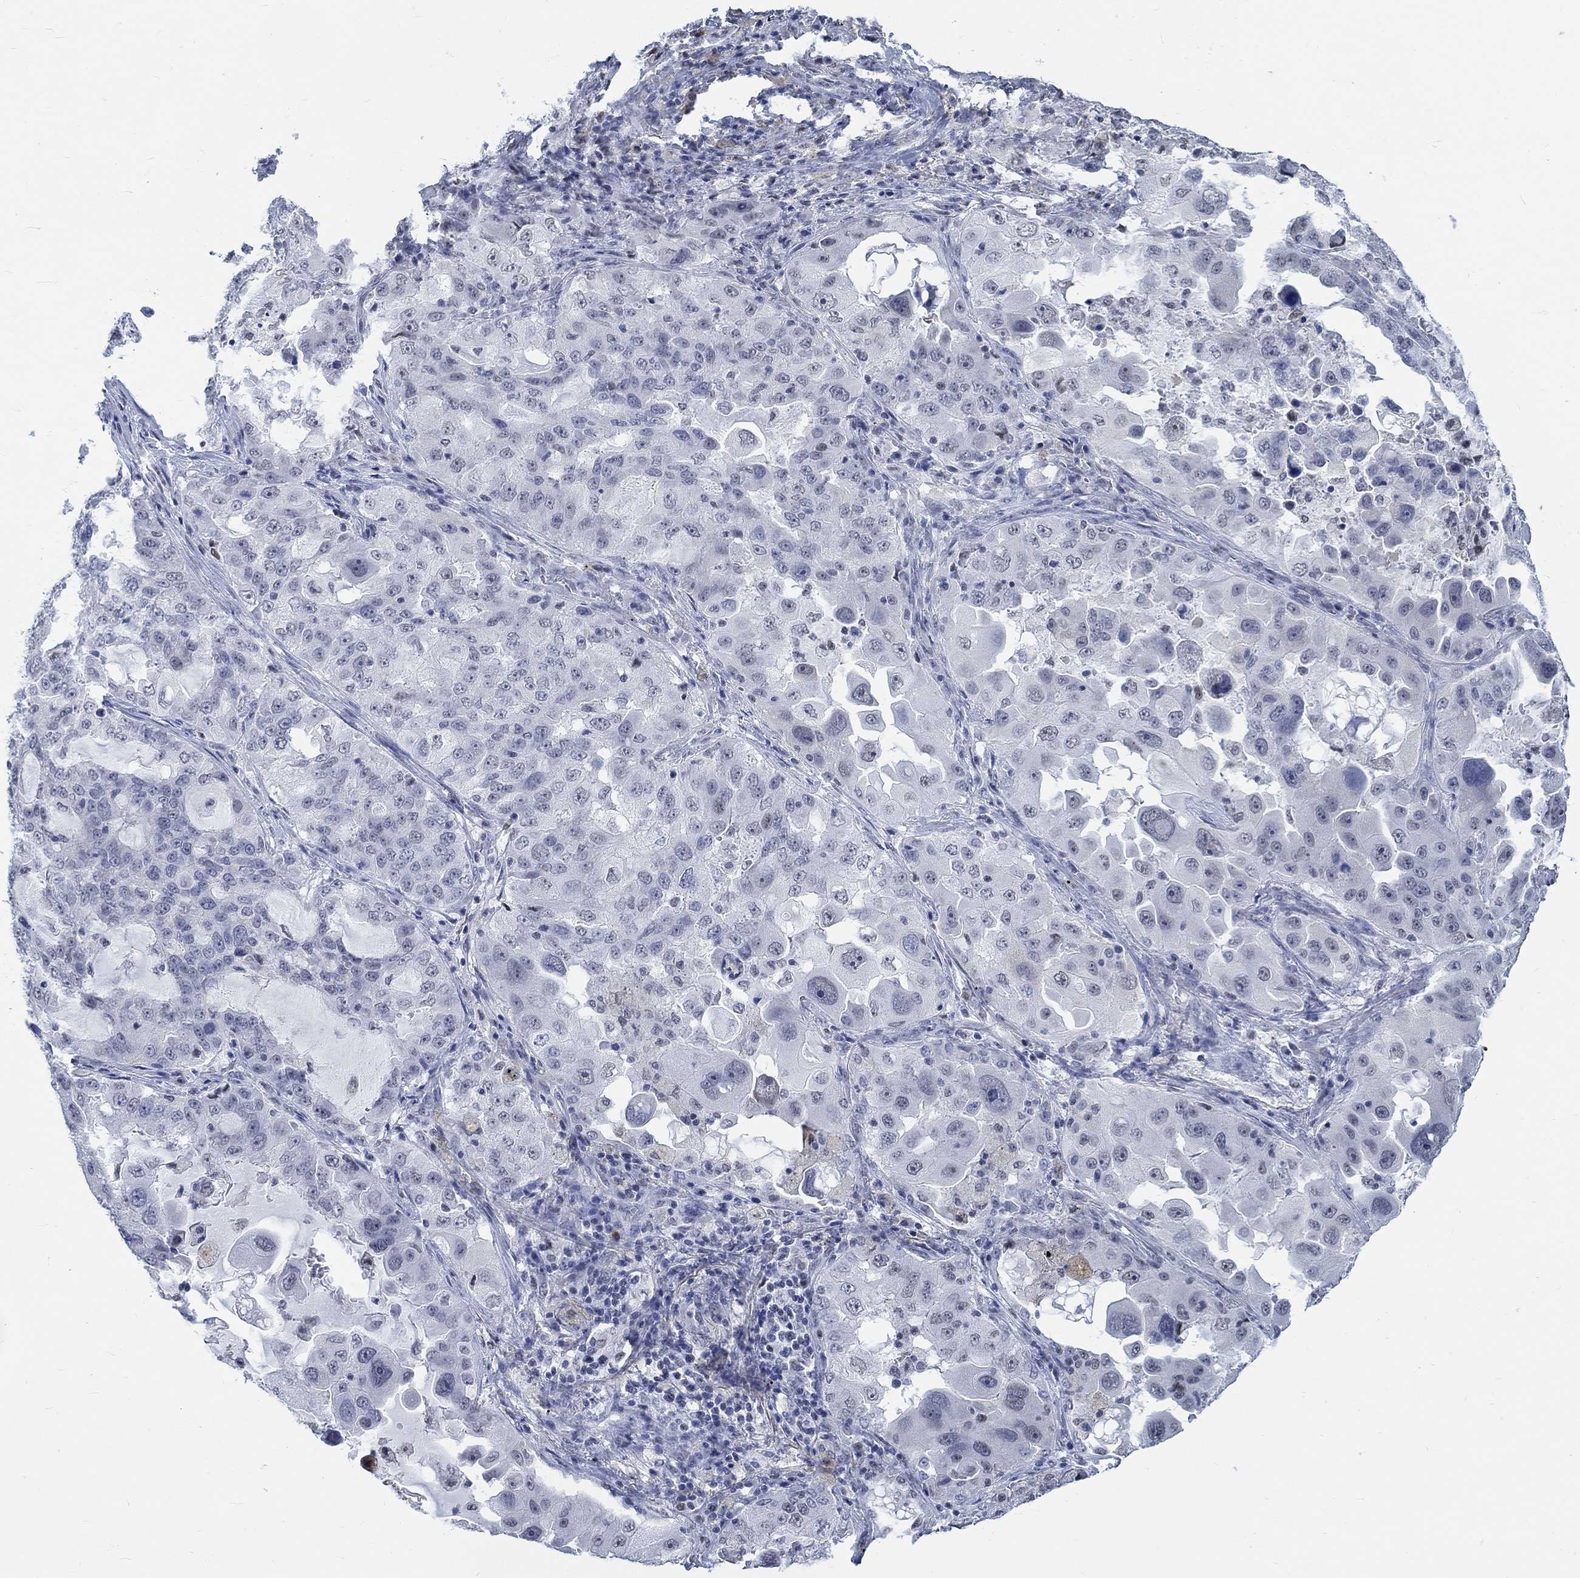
{"staining": {"intensity": "negative", "quantity": "none", "location": "none"}, "tissue": "lung cancer", "cell_type": "Tumor cells", "image_type": "cancer", "snomed": [{"axis": "morphology", "description": "Adenocarcinoma, NOS"}, {"axis": "topography", "description": "Lung"}], "caption": "Adenocarcinoma (lung) stained for a protein using immunohistochemistry shows no staining tumor cells.", "gene": "KCNH8", "patient": {"sex": "female", "age": 61}}